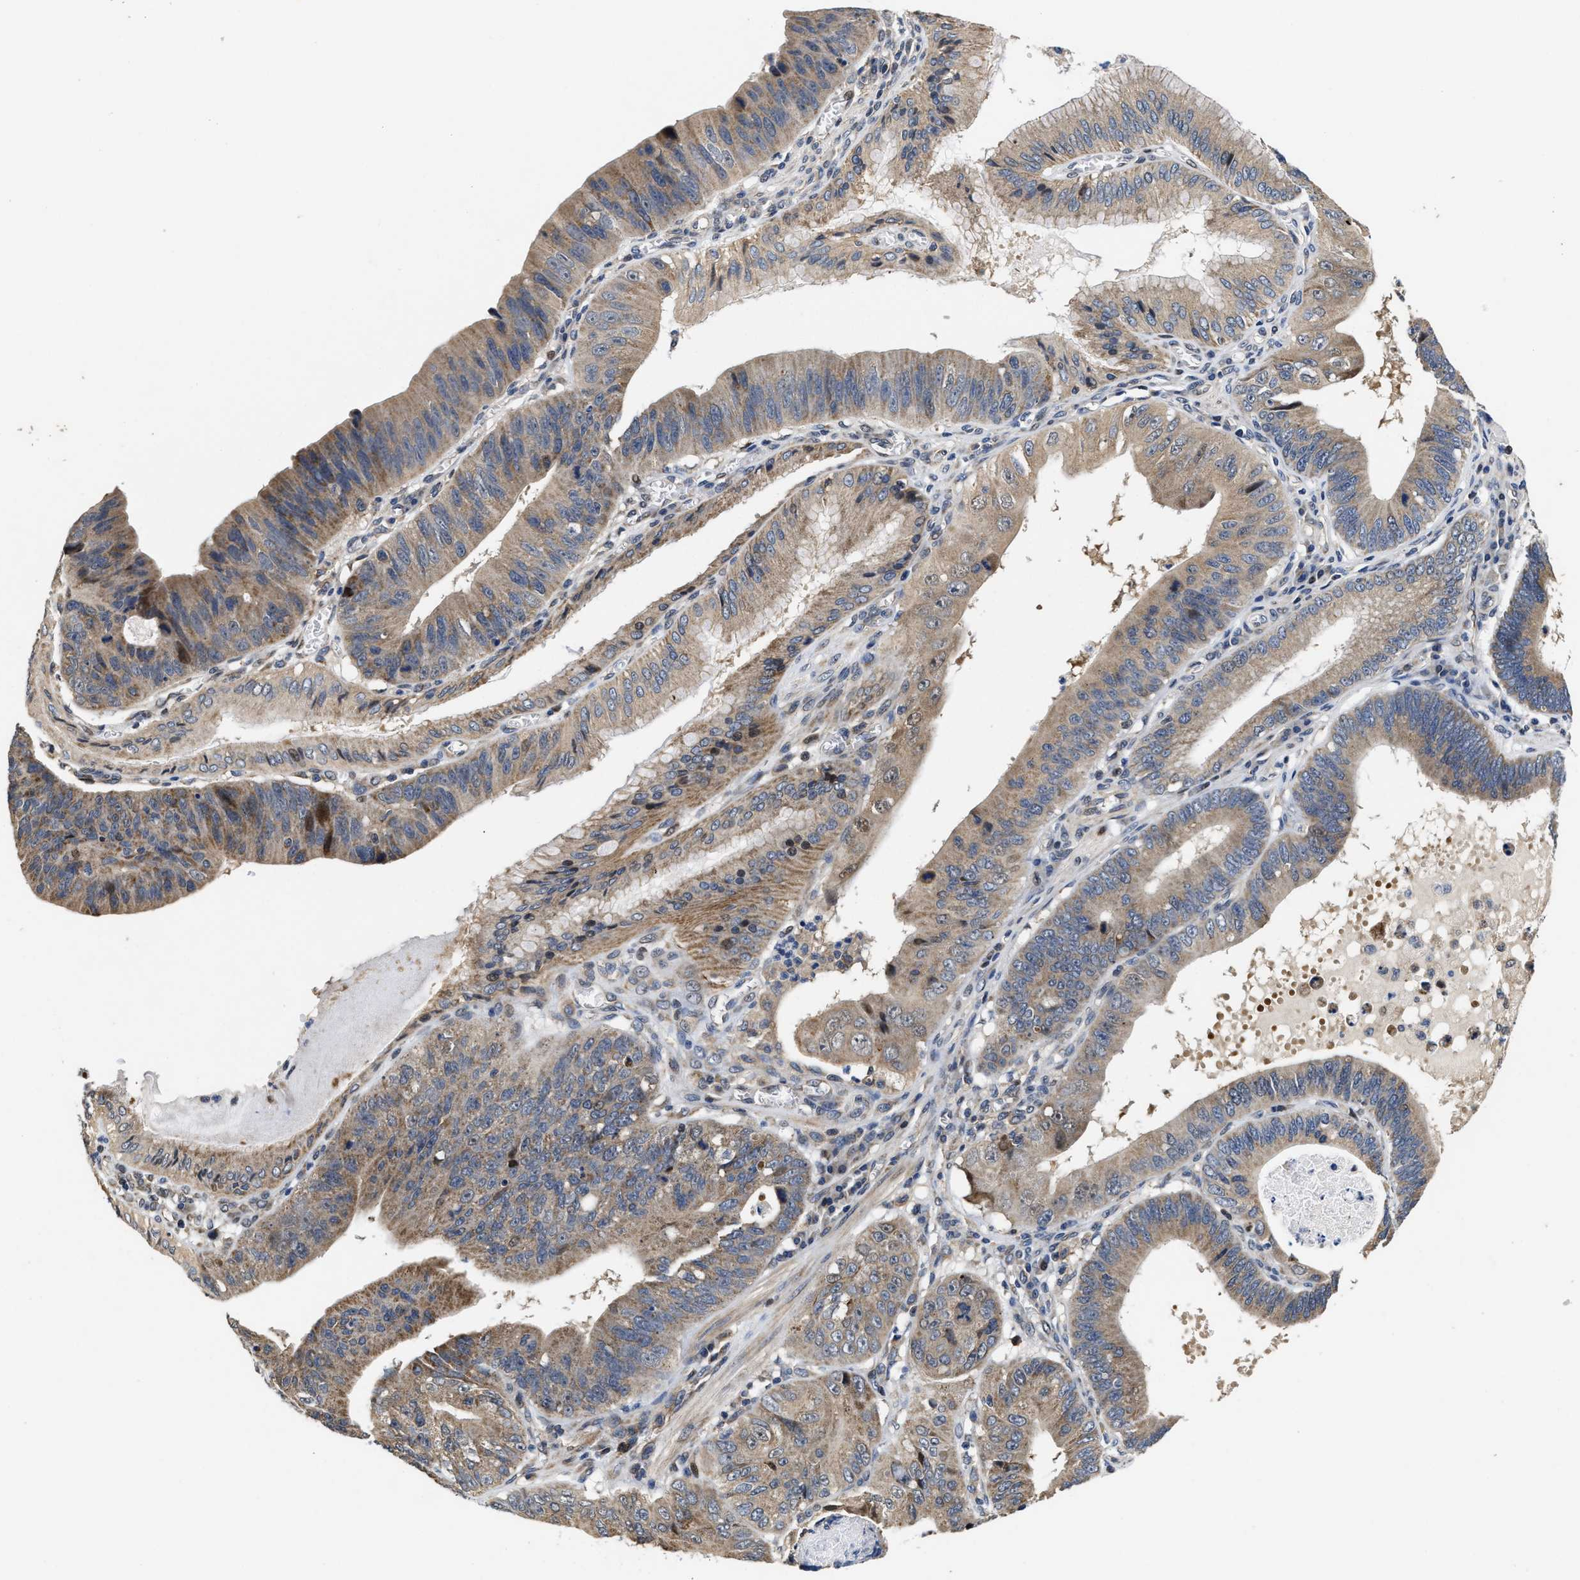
{"staining": {"intensity": "moderate", "quantity": "25%-75%", "location": "cytoplasmic/membranous"}, "tissue": "stomach cancer", "cell_type": "Tumor cells", "image_type": "cancer", "snomed": [{"axis": "morphology", "description": "Adenocarcinoma, NOS"}, {"axis": "topography", "description": "Stomach"}], "caption": "Immunohistochemical staining of stomach adenocarcinoma reveals moderate cytoplasmic/membranous protein positivity in about 25%-75% of tumor cells. (brown staining indicates protein expression, while blue staining denotes nuclei).", "gene": "SCYL2", "patient": {"sex": "male", "age": 59}}